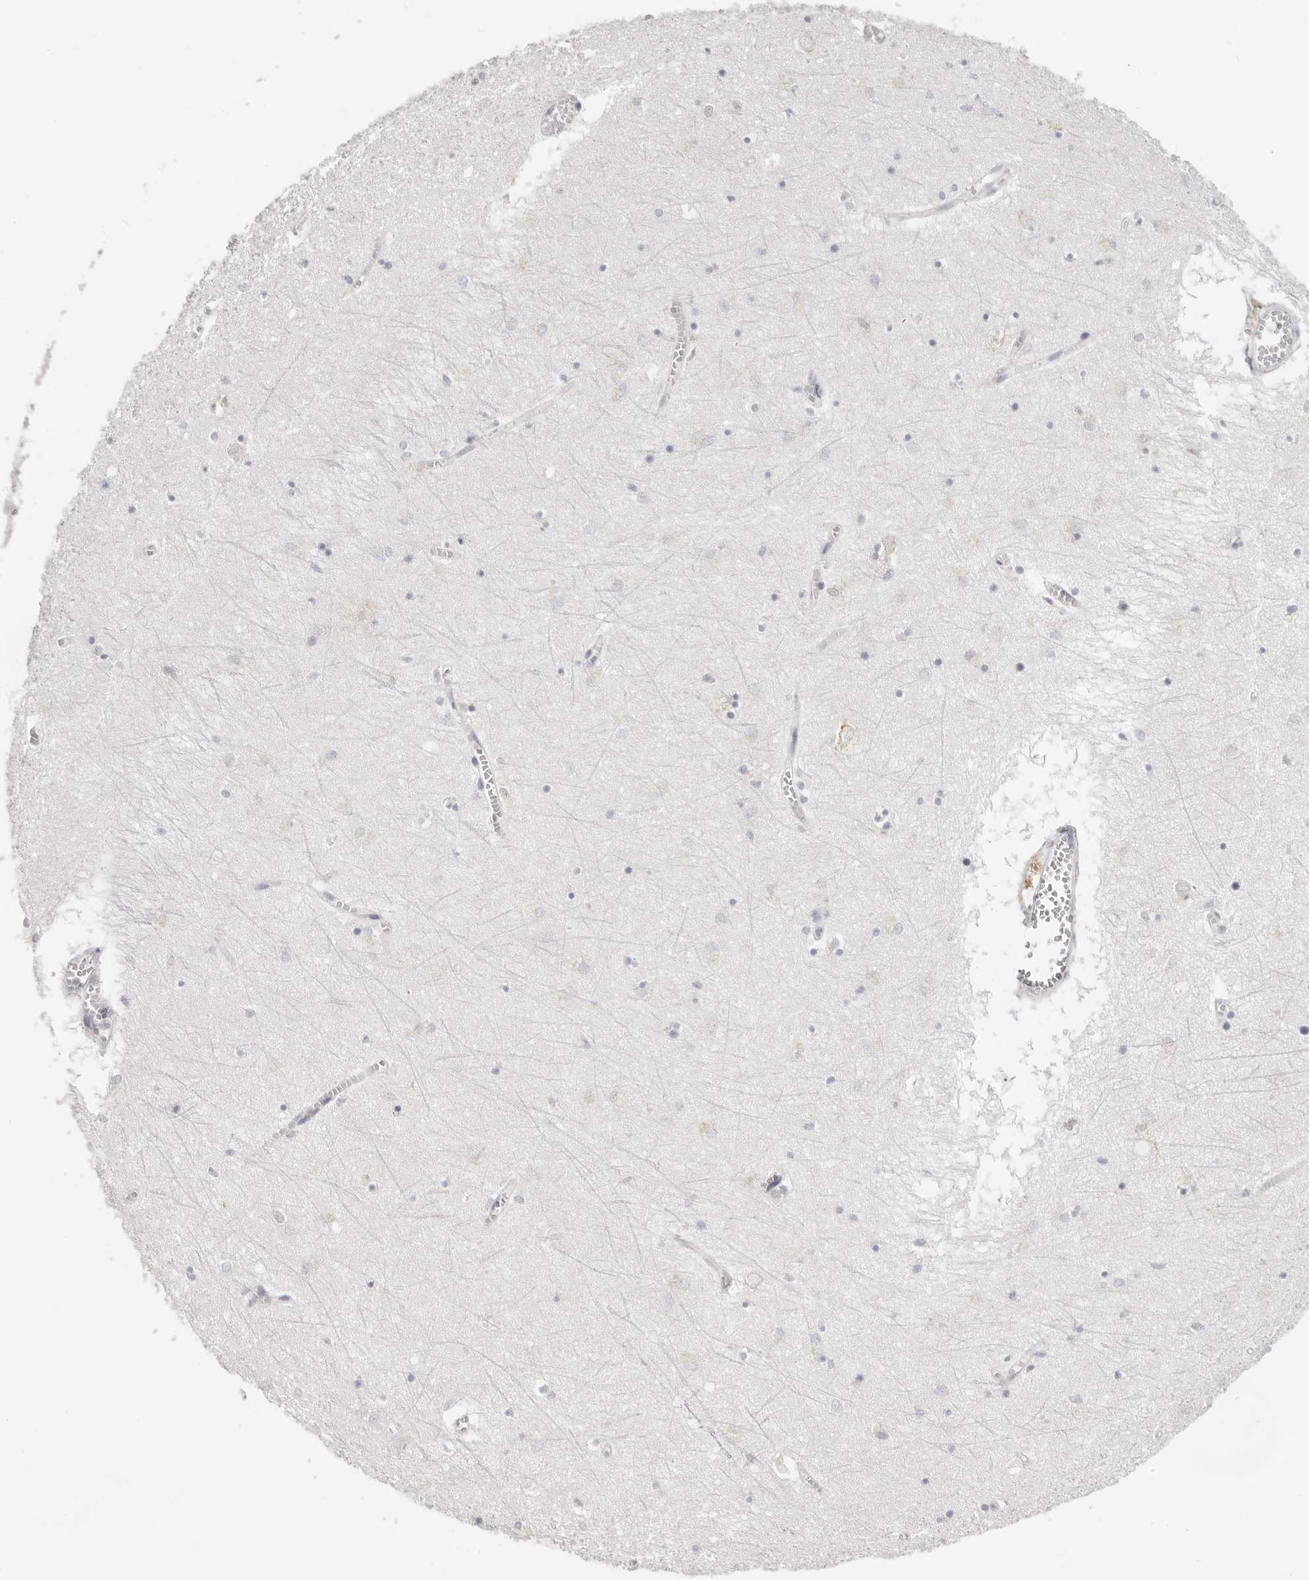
{"staining": {"intensity": "negative", "quantity": "none", "location": "none"}, "tissue": "hippocampus", "cell_type": "Glial cells", "image_type": "normal", "snomed": [{"axis": "morphology", "description": "Normal tissue, NOS"}, {"axis": "topography", "description": "Hippocampus"}], "caption": "Immunohistochemistry (IHC) of benign human hippocampus displays no expression in glial cells.", "gene": "IL32", "patient": {"sex": "male", "age": 70}}